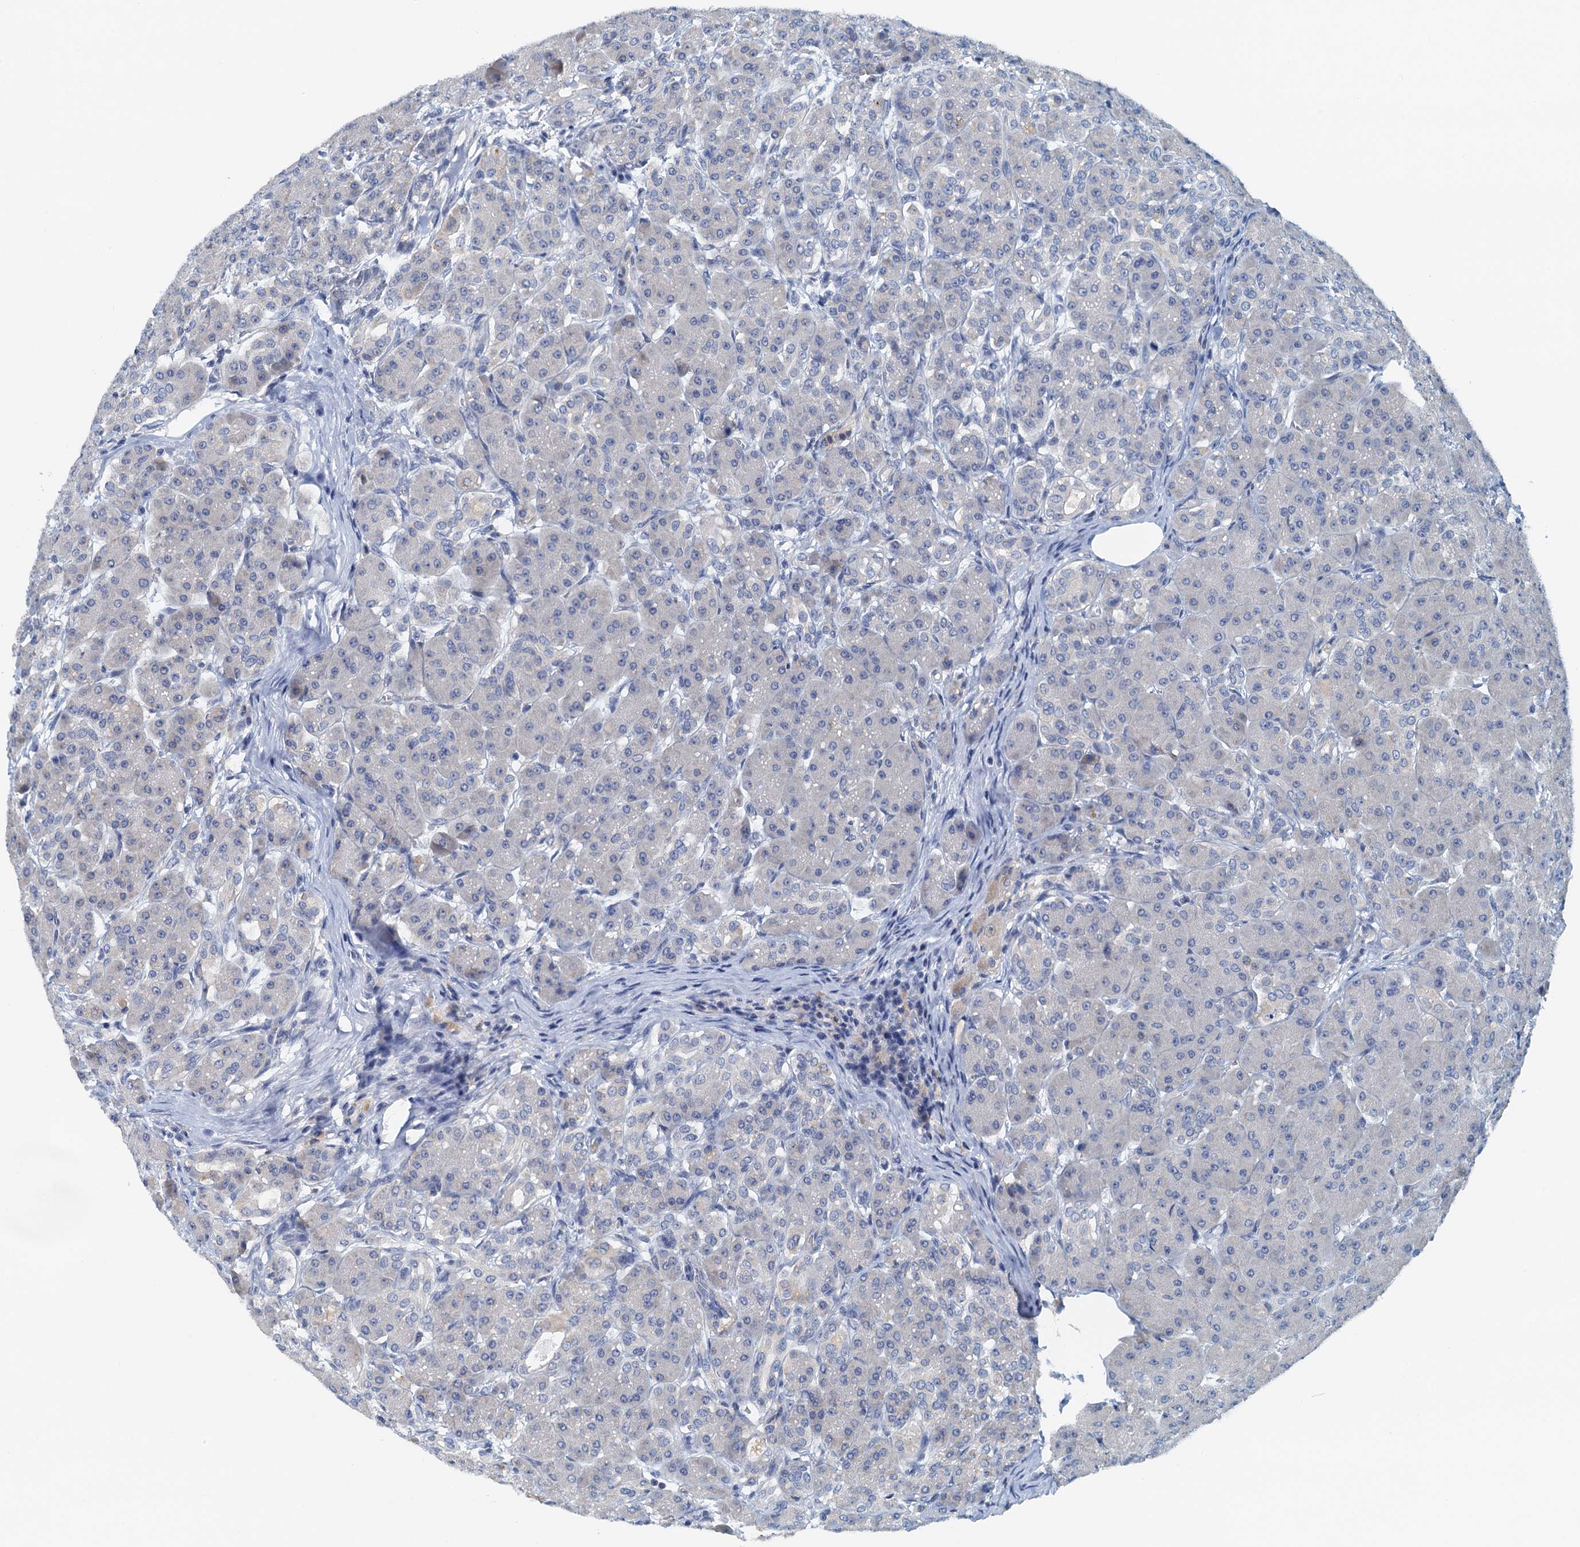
{"staining": {"intensity": "negative", "quantity": "none", "location": "none"}, "tissue": "pancreas", "cell_type": "Exocrine glandular cells", "image_type": "normal", "snomed": [{"axis": "morphology", "description": "Normal tissue, NOS"}, {"axis": "topography", "description": "Pancreas"}], "caption": "This is an immunohistochemistry image of normal human pancreas. There is no staining in exocrine glandular cells.", "gene": "DTD1", "patient": {"sex": "male", "age": 63}}